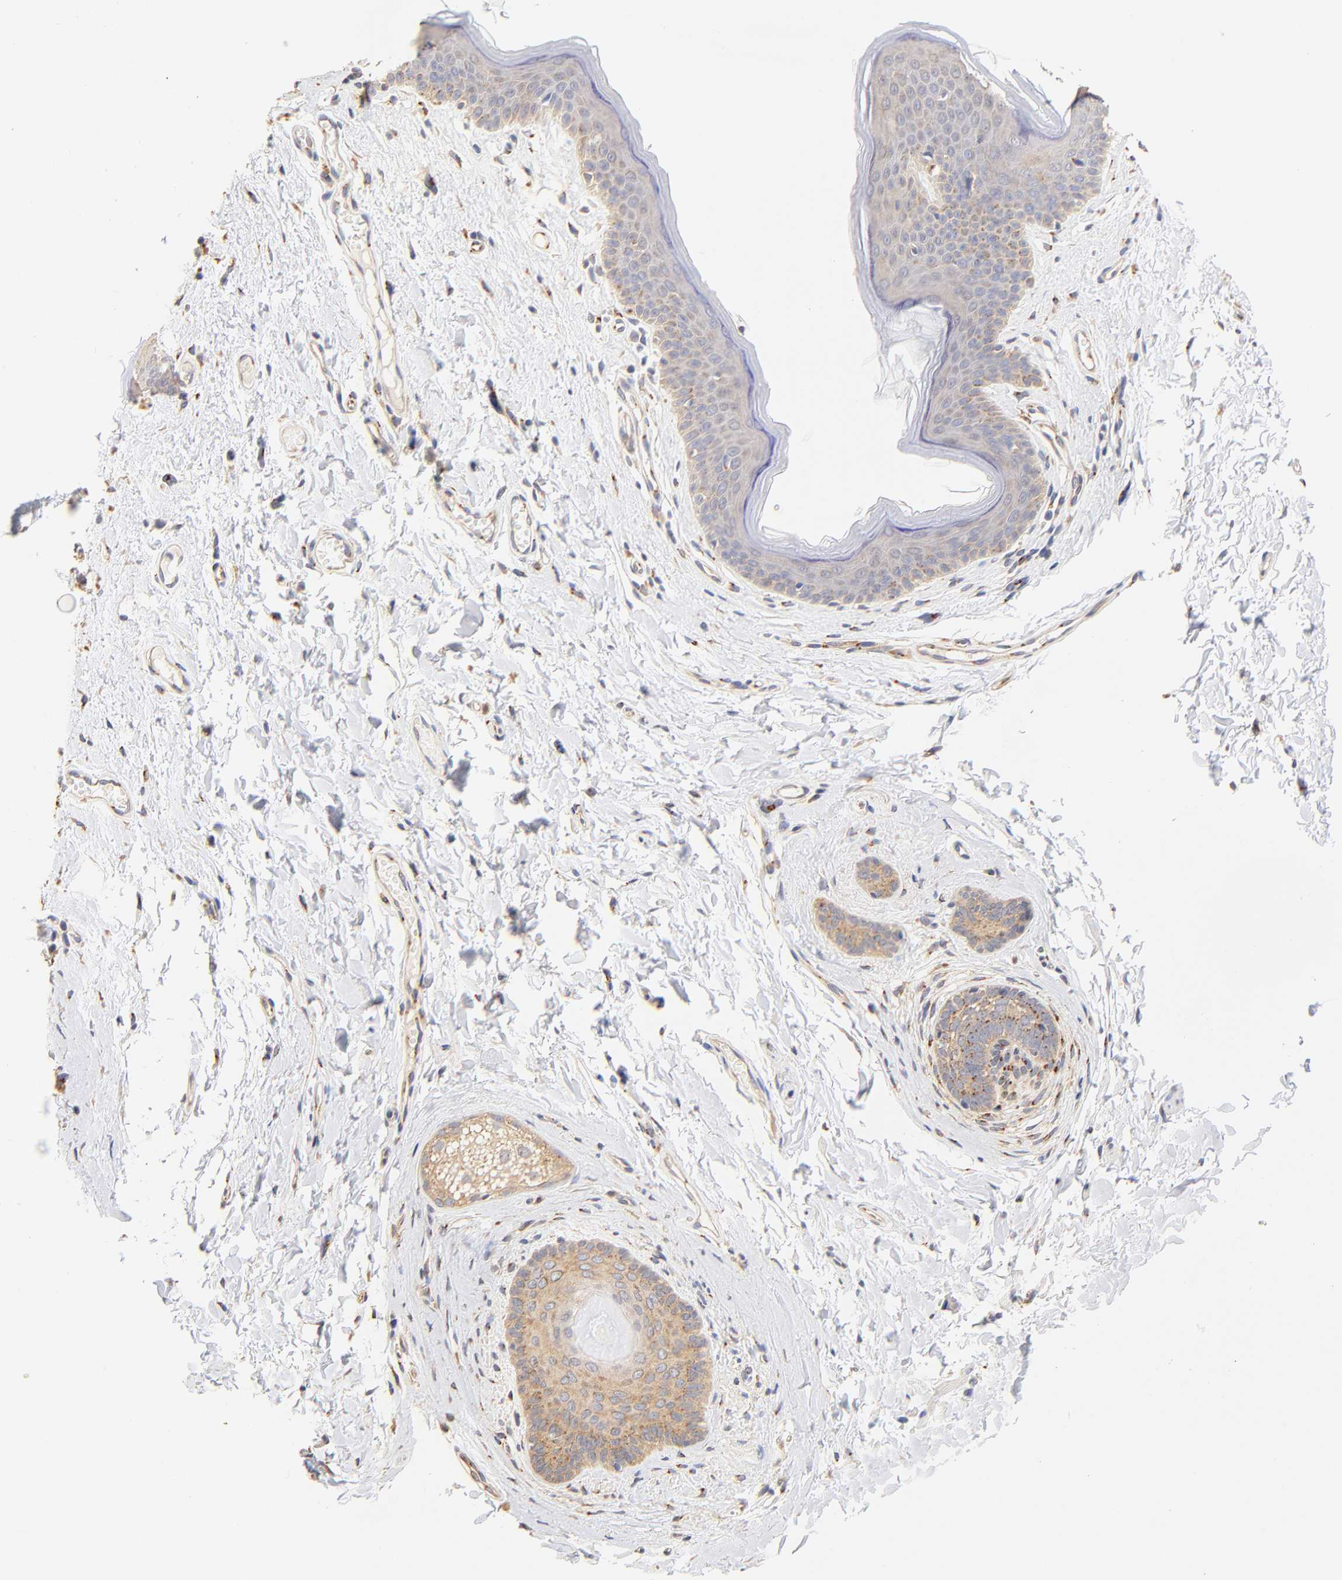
{"staining": {"intensity": "weak", "quantity": ">75%", "location": "cytoplasmic/membranous"}, "tissue": "skin", "cell_type": "Epidermal cells", "image_type": "normal", "snomed": [{"axis": "morphology", "description": "Normal tissue, NOS"}, {"axis": "morphology", "description": "Inflammation, NOS"}, {"axis": "topography", "description": "Vulva"}], "caption": "Immunohistochemistry (IHC) staining of benign skin, which exhibits low levels of weak cytoplasmic/membranous positivity in about >75% of epidermal cells indicating weak cytoplasmic/membranous protein positivity. The staining was performed using DAB (3,3'-diaminobenzidine) (brown) for protein detection and nuclei were counterstained in hematoxylin (blue).", "gene": "FMNL3", "patient": {"sex": "female", "age": 84}}